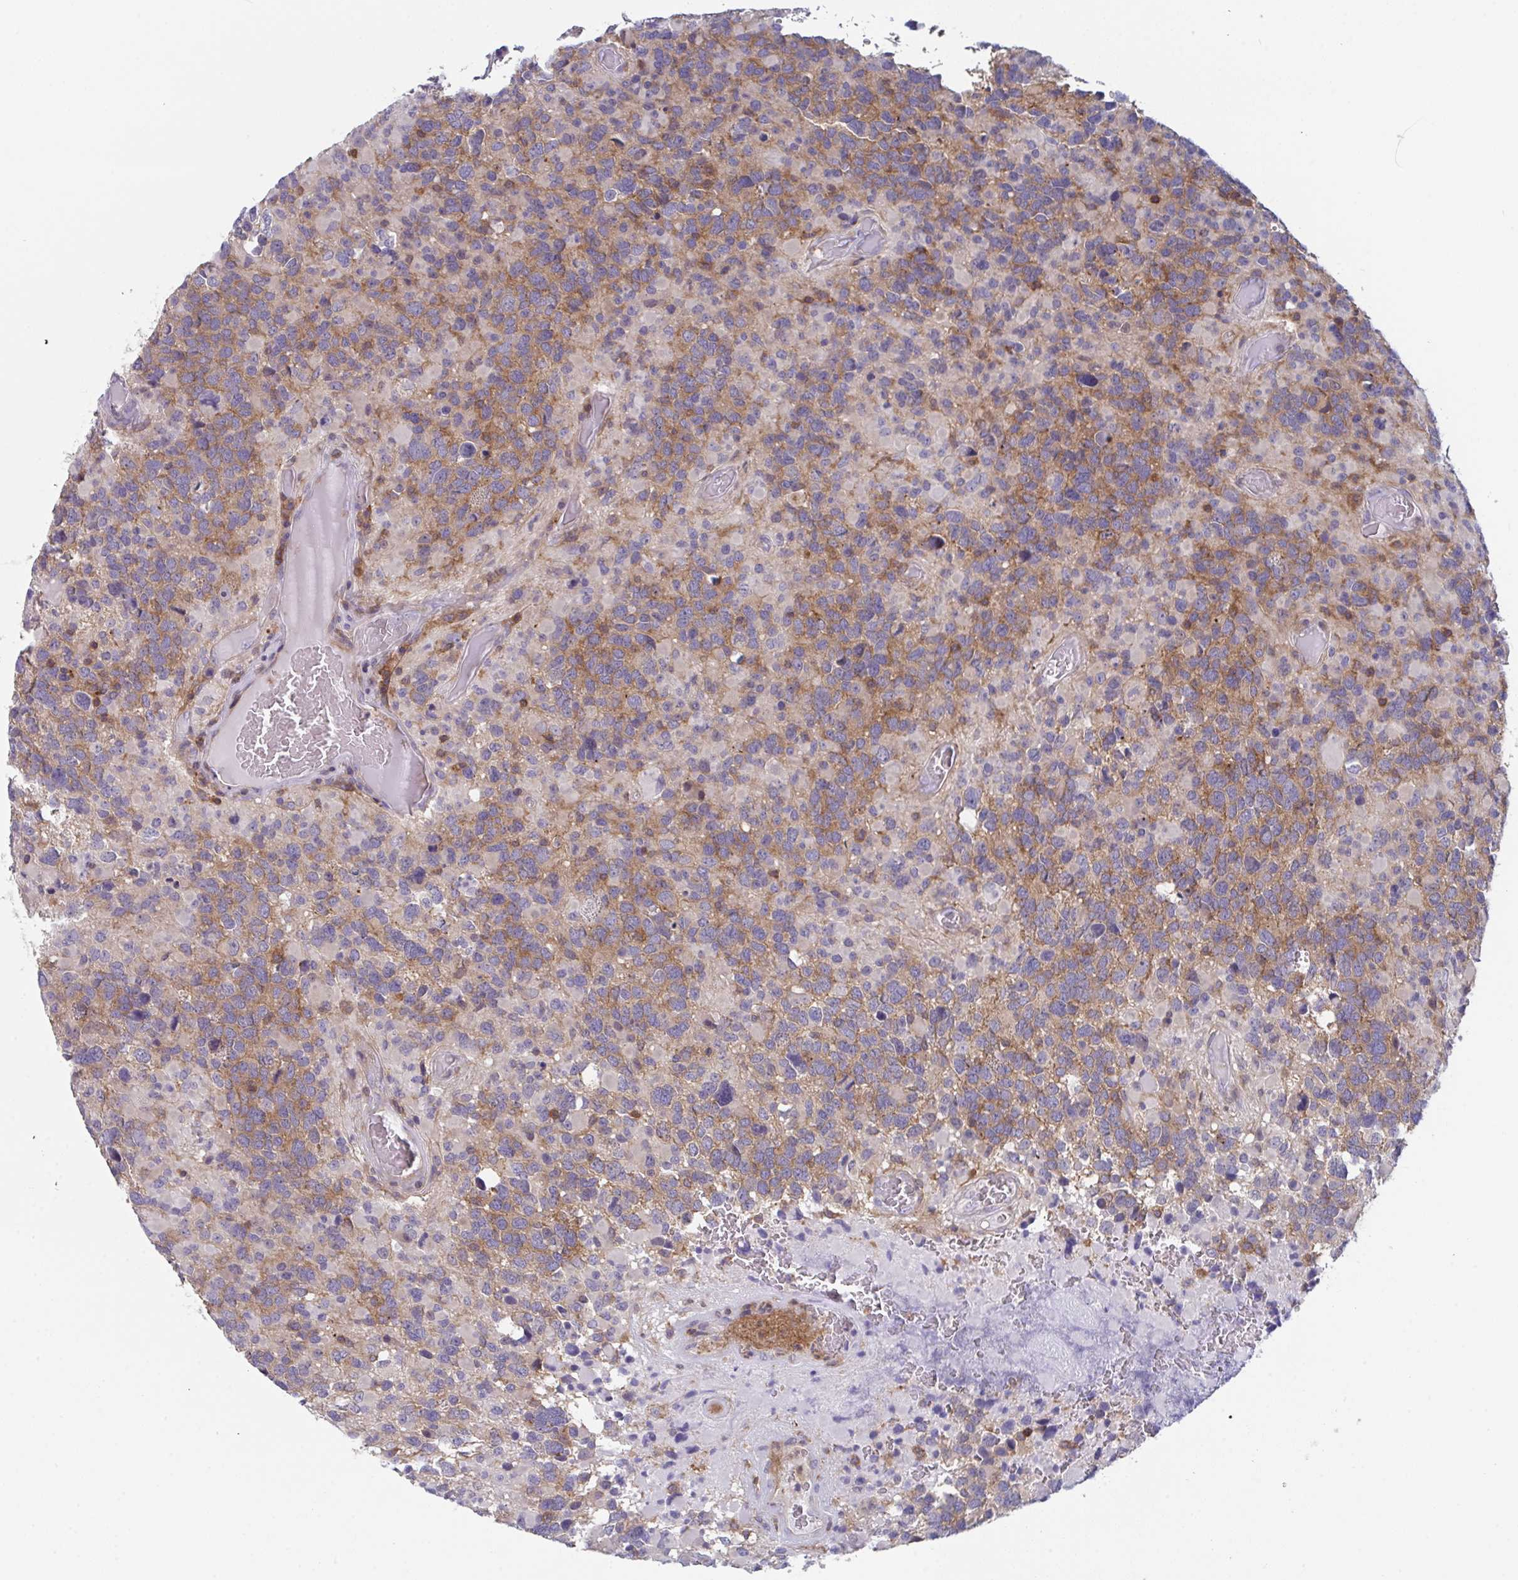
{"staining": {"intensity": "moderate", "quantity": "25%-75%", "location": "cytoplasmic/membranous"}, "tissue": "glioma", "cell_type": "Tumor cells", "image_type": "cancer", "snomed": [{"axis": "morphology", "description": "Glioma, malignant, High grade"}, {"axis": "topography", "description": "Brain"}], "caption": "There is medium levels of moderate cytoplasmic/membranous staining in tumor cells of malignant glioma (high-grade), as demonstrated by immunohistochemical staining (brown color).", "gene": "DISP2", "patient": {"sex": "female", "age": 40}}